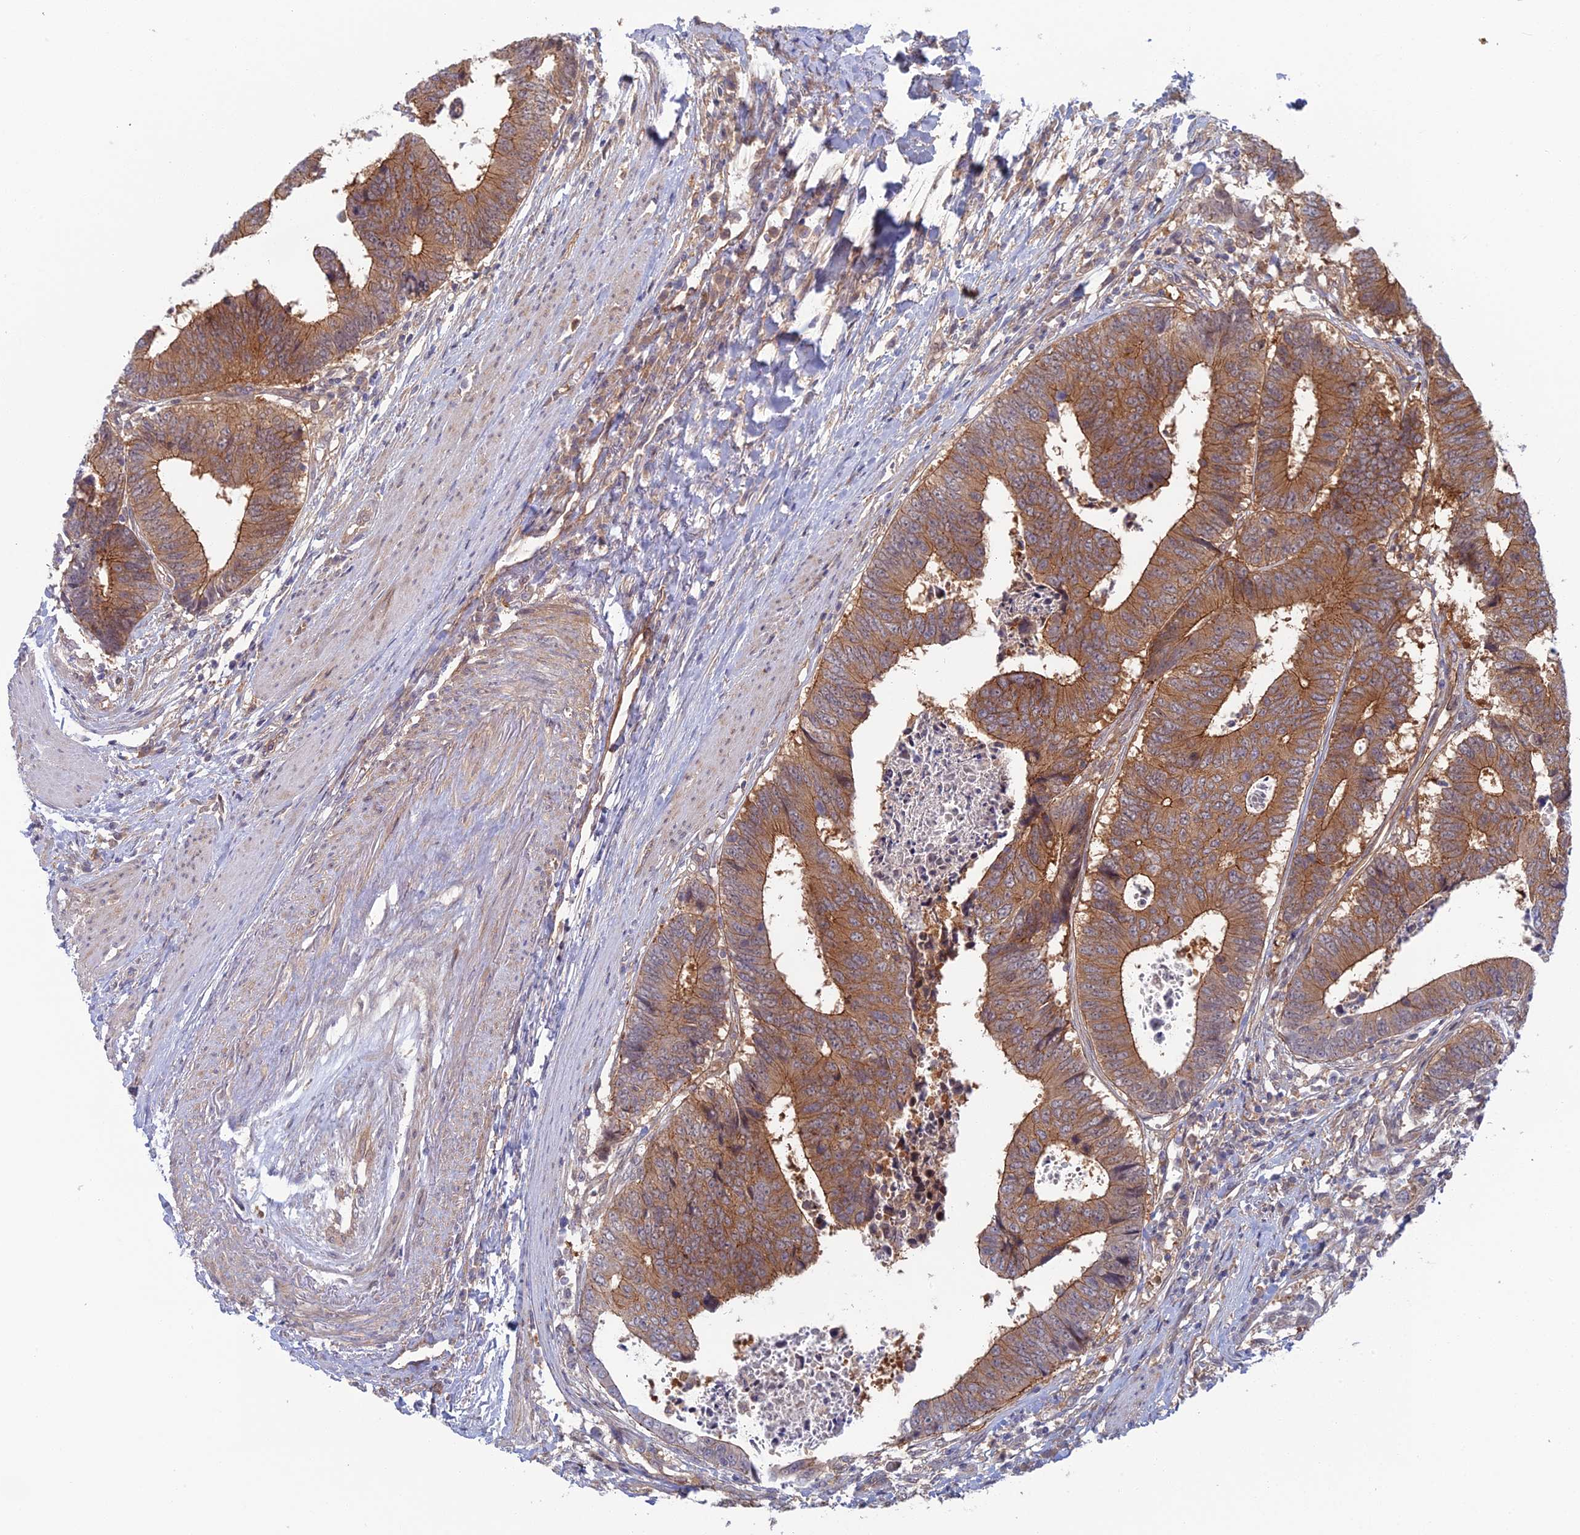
{"staining": {"intensity": "moderate", "quantity": ">75%", "location": "cytoplasmic/membranous"}, "tissue": "colorectal cancer", "cell_type": "Tumor cells", "image_type": "cancer", "snomed": [{"axis": "morphology", "description": "Adenocarcinoma, NOS"}, {"axis": "topography", "description": "Rectum"}], "caption": "Protein expression analysis of colorectal adenocarcinoma displays moderate cytoplasmic/membranous positivity in approximately >75% of tumor cells.", "gene": "ABHD1", "patient": {"sex": "male", "age": 84}}